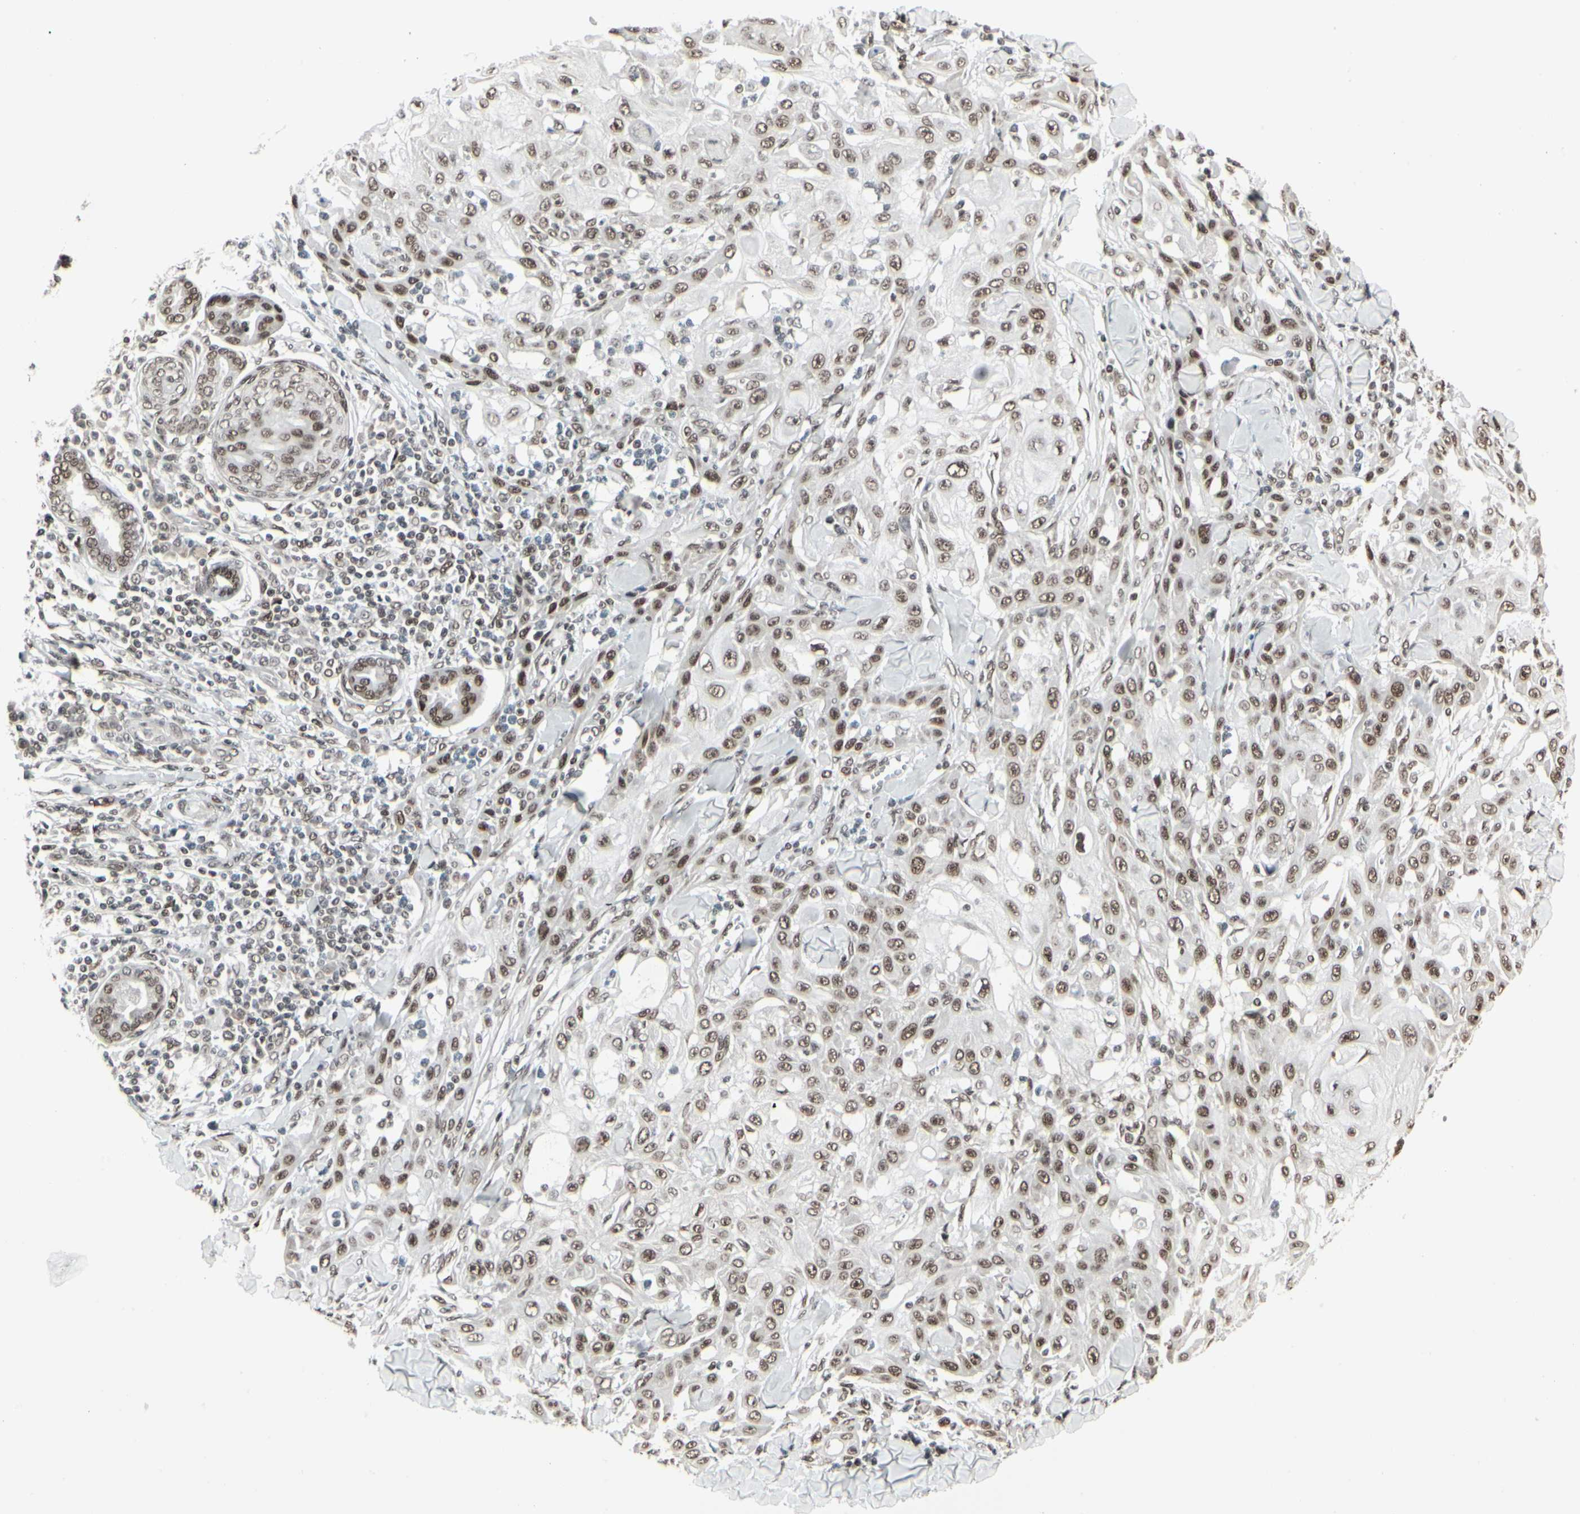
{"staining": {"intensity": "moderate", "quantity": ">75%", "location": "nuclear"}, "tissue": "skin cancer", "cell_type": "Tumor cells", "image_type": "cancer", "snomed": [{"axis": "morphology", "description": "Squamous cell carcinoma, NOS"}, {"axis": "topography", "description": "Skin"}], "caption": "Protein staining of skin squamous cell carcinoma tissue exhibits moderate nuclear expression in about >75% of tumor cells. (DAB (3,3'-diaminobenzidine) = brown stain, brightfield microscopy at high magnification).", "gene": "HMG20A", "patient": {"sex": "male", "age": 24}}